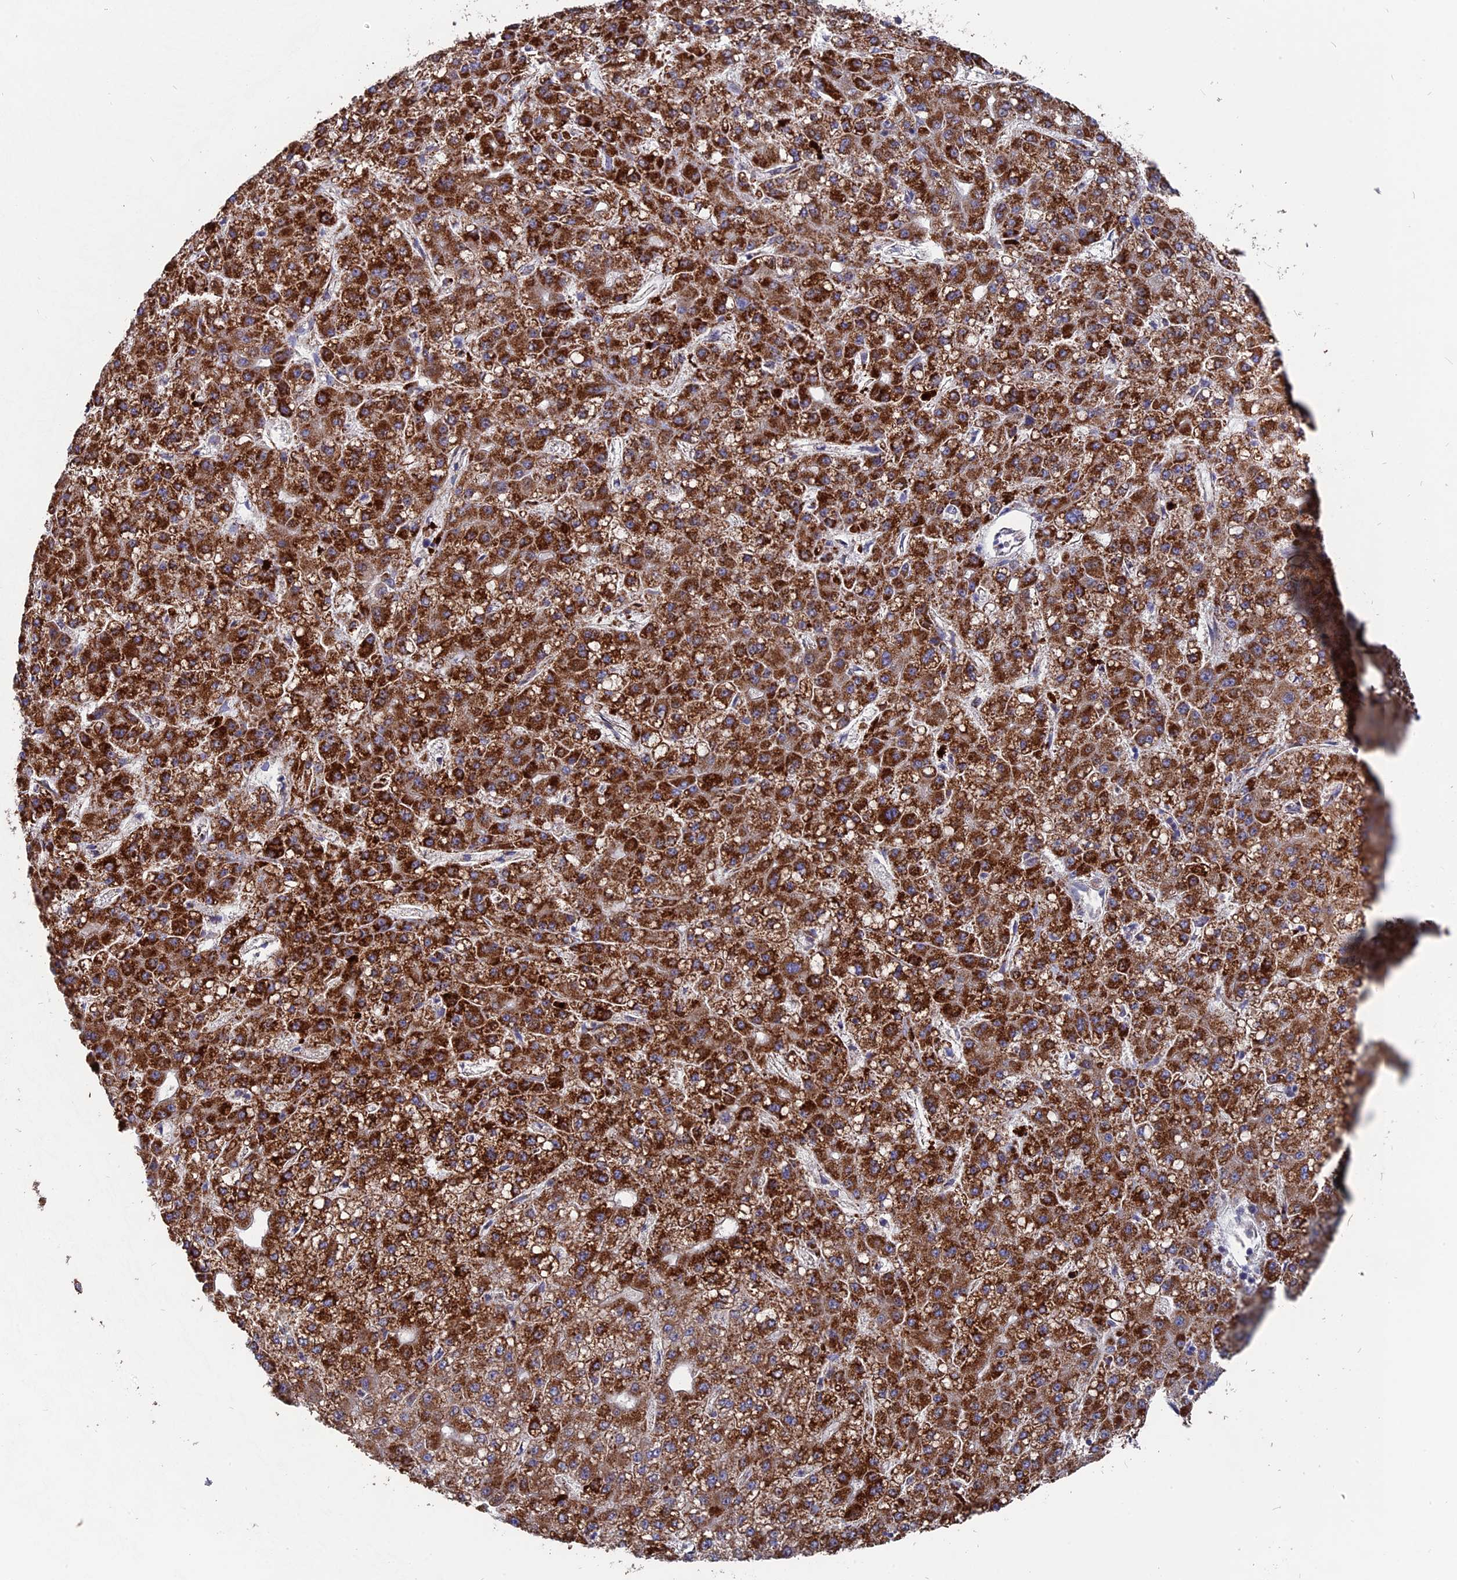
{"staining": {"intensity": "strong", "quantity": ">75%", "location": "cytoplasmic/membranous"}, "tissue": "liver cancer", "cell_type": "Tumor cells", "image_type": "cancer", "snomed": [{"axis": "morphology", "description": "Carcinoma, Hepatocellular, NOS"}, {"axis": "topography", "description": "Liver"}], "caption": "Brown immunohistochemical staining in human hepatocellular carcinoma (liver) reveals strong cytoplasmic/membranous expression in about >75% of tumor cells. (IHC, brightfield microscopy, high magnification).", "gene": "TGFA", "patient": {"sex": "male", "age": 67}}